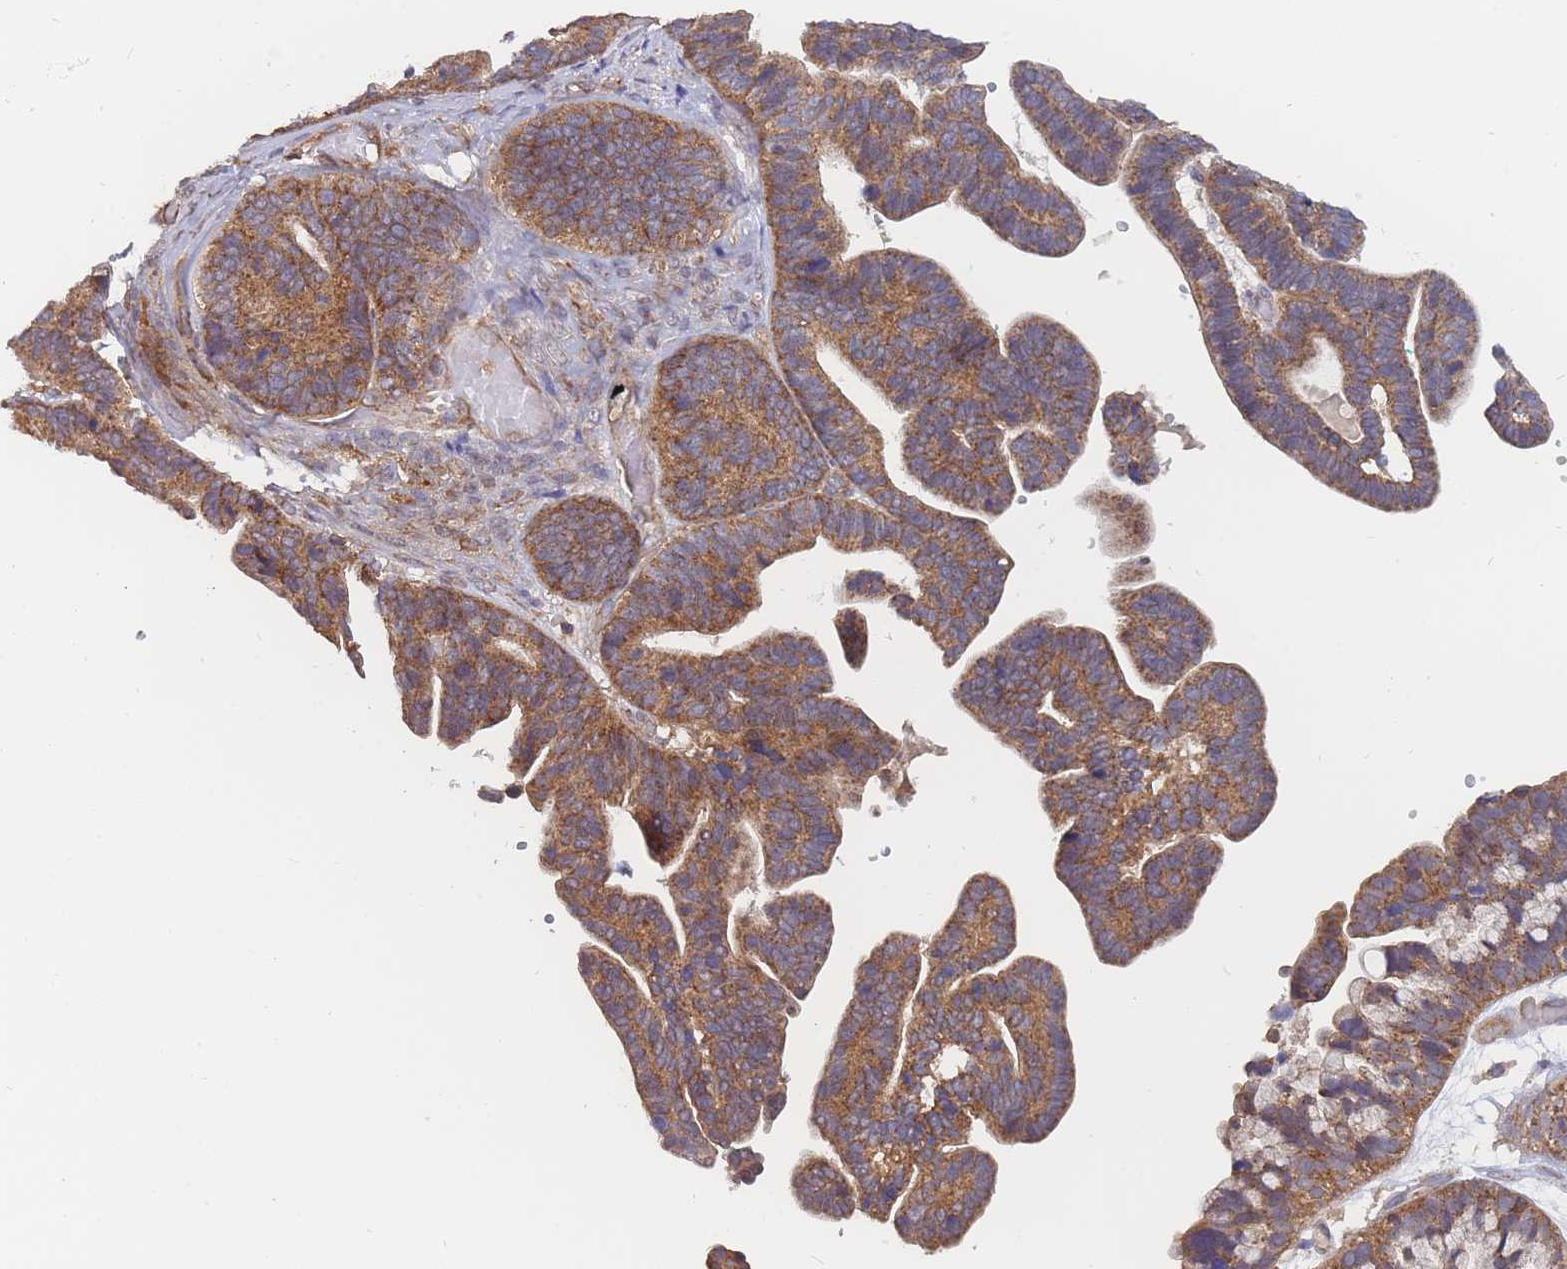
{"staining": {"intensity": "moderate", "quantity": ">75%", "location": "cytoplasmic/membranous"}, "tissue": "ovarian cancer", "cell_type": "Tumor cells", "image_type": "cancer", "snomed": [{"axis": "morphology", "description": "Cystadenocarcinoma, serous, NOS"}, {"axis": "topography", "description": "Ovary"}], "caption": "Immunohistochemical staining of ovarian cancer shows moderate cytoplasmic/membranous protein expression in approximately >75% of tumor cells. The staining is performed using DAB brown chromogen to label protein expression. The nuclei are counter-stained blue using hematoxylin.", "gene": "MRPS18B", "patient": {"sex": "female", "age": 56}}